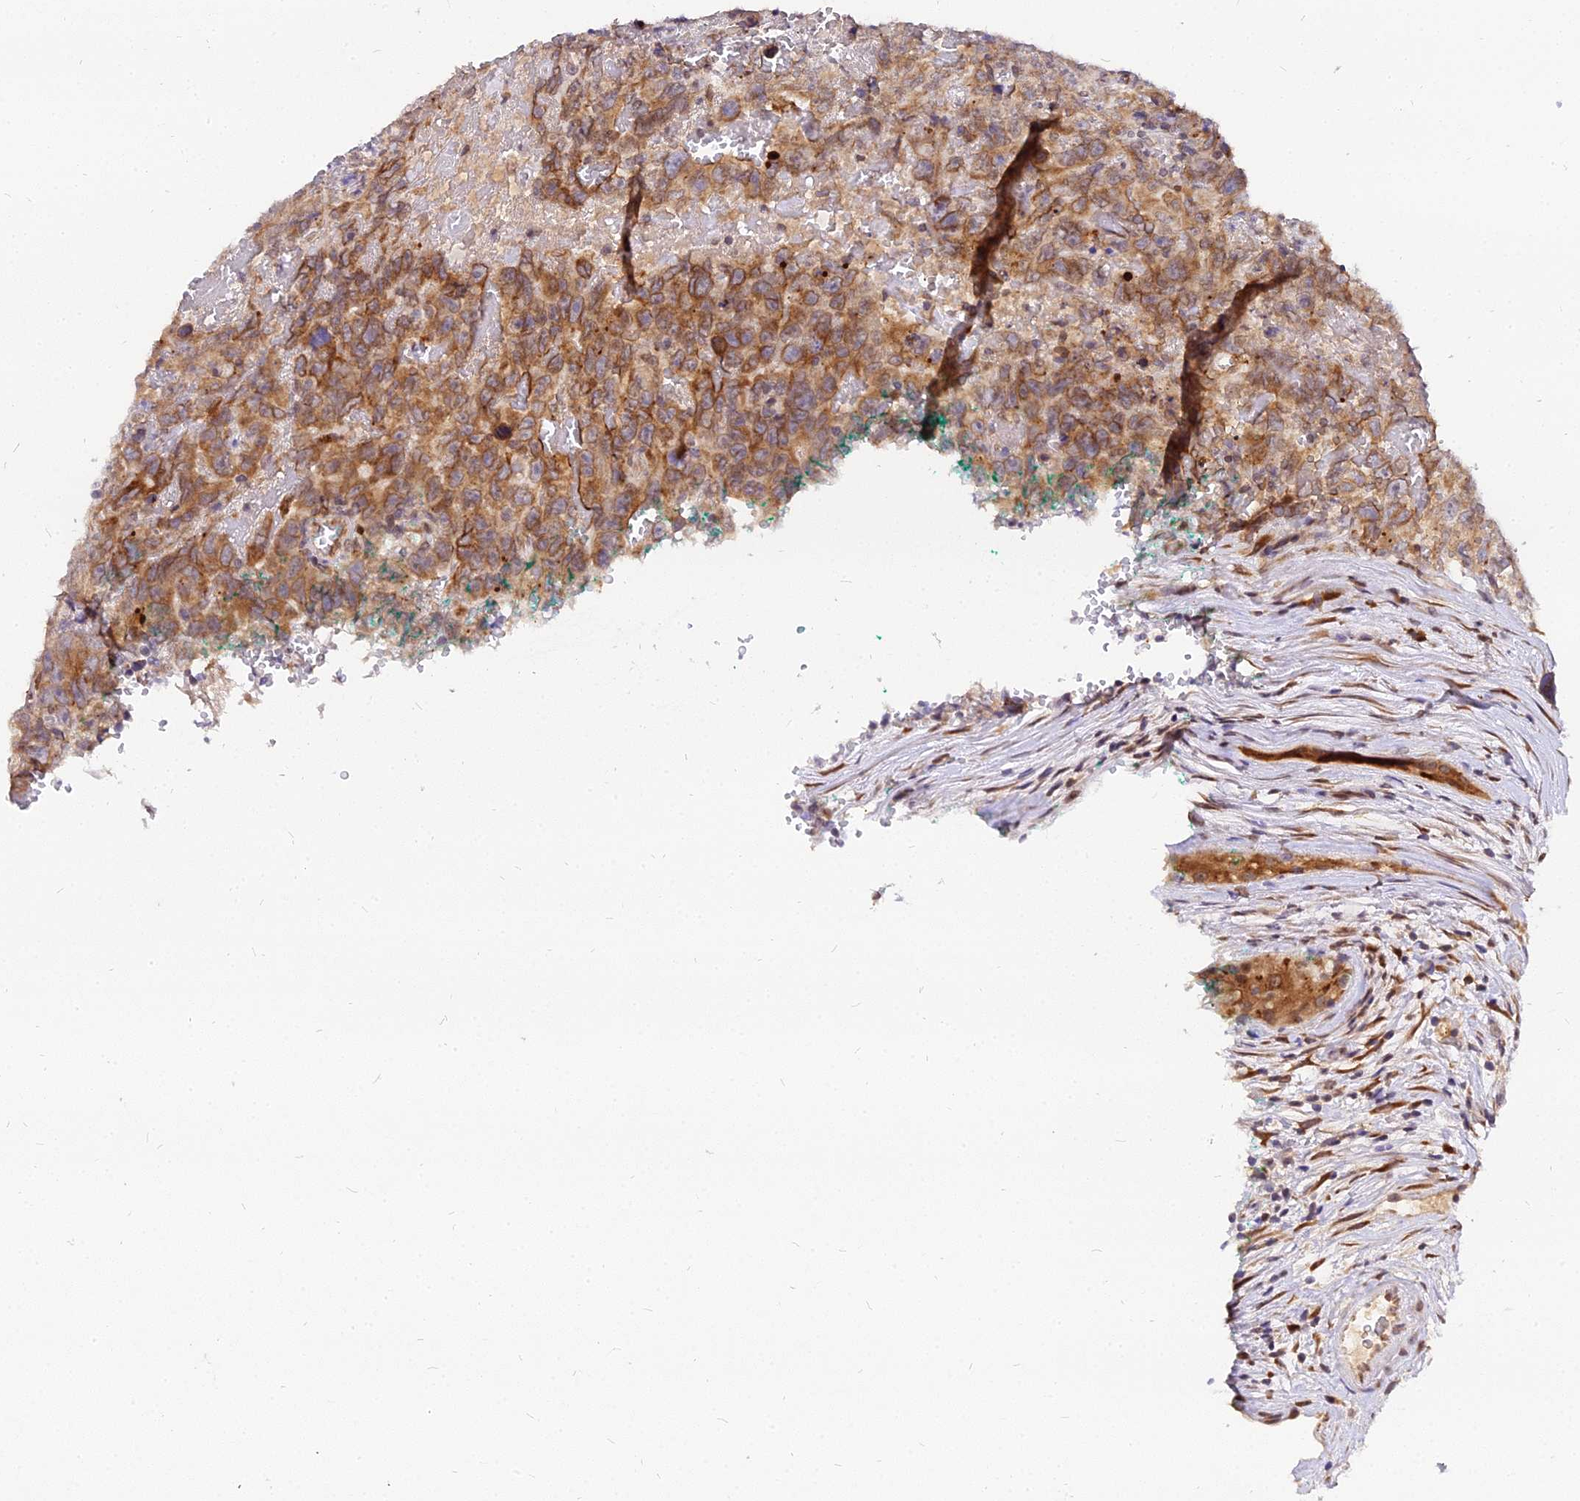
{"staining": {"intensity": "moderate", "quantity": ">75%", "location": "cytoplasmic/membranous"}, "tissue": "testis cancer", "cell_type": "Tumor cells", "image_type": "cancer", "snomed": [{"axis": "morphology", "description": "Carcinoma, Embryonal, NOS"}, {"axis": "topography", "description": "Testis"}], "caption": "Immunohistochemical staining of human testis cancer (embryonal carcinoma) displays medium levels of moderate cytoplasmic/membranous protein positivity in approximately >75% of tumor cells. Using DAB (3,3'-diaminobenzidine) (brown) and hematoxylin (blue) stains, captured at high magnification using brightfield microscopy.", "gene": "RNF121", "patient": {"sex": "male", "age": 45}}